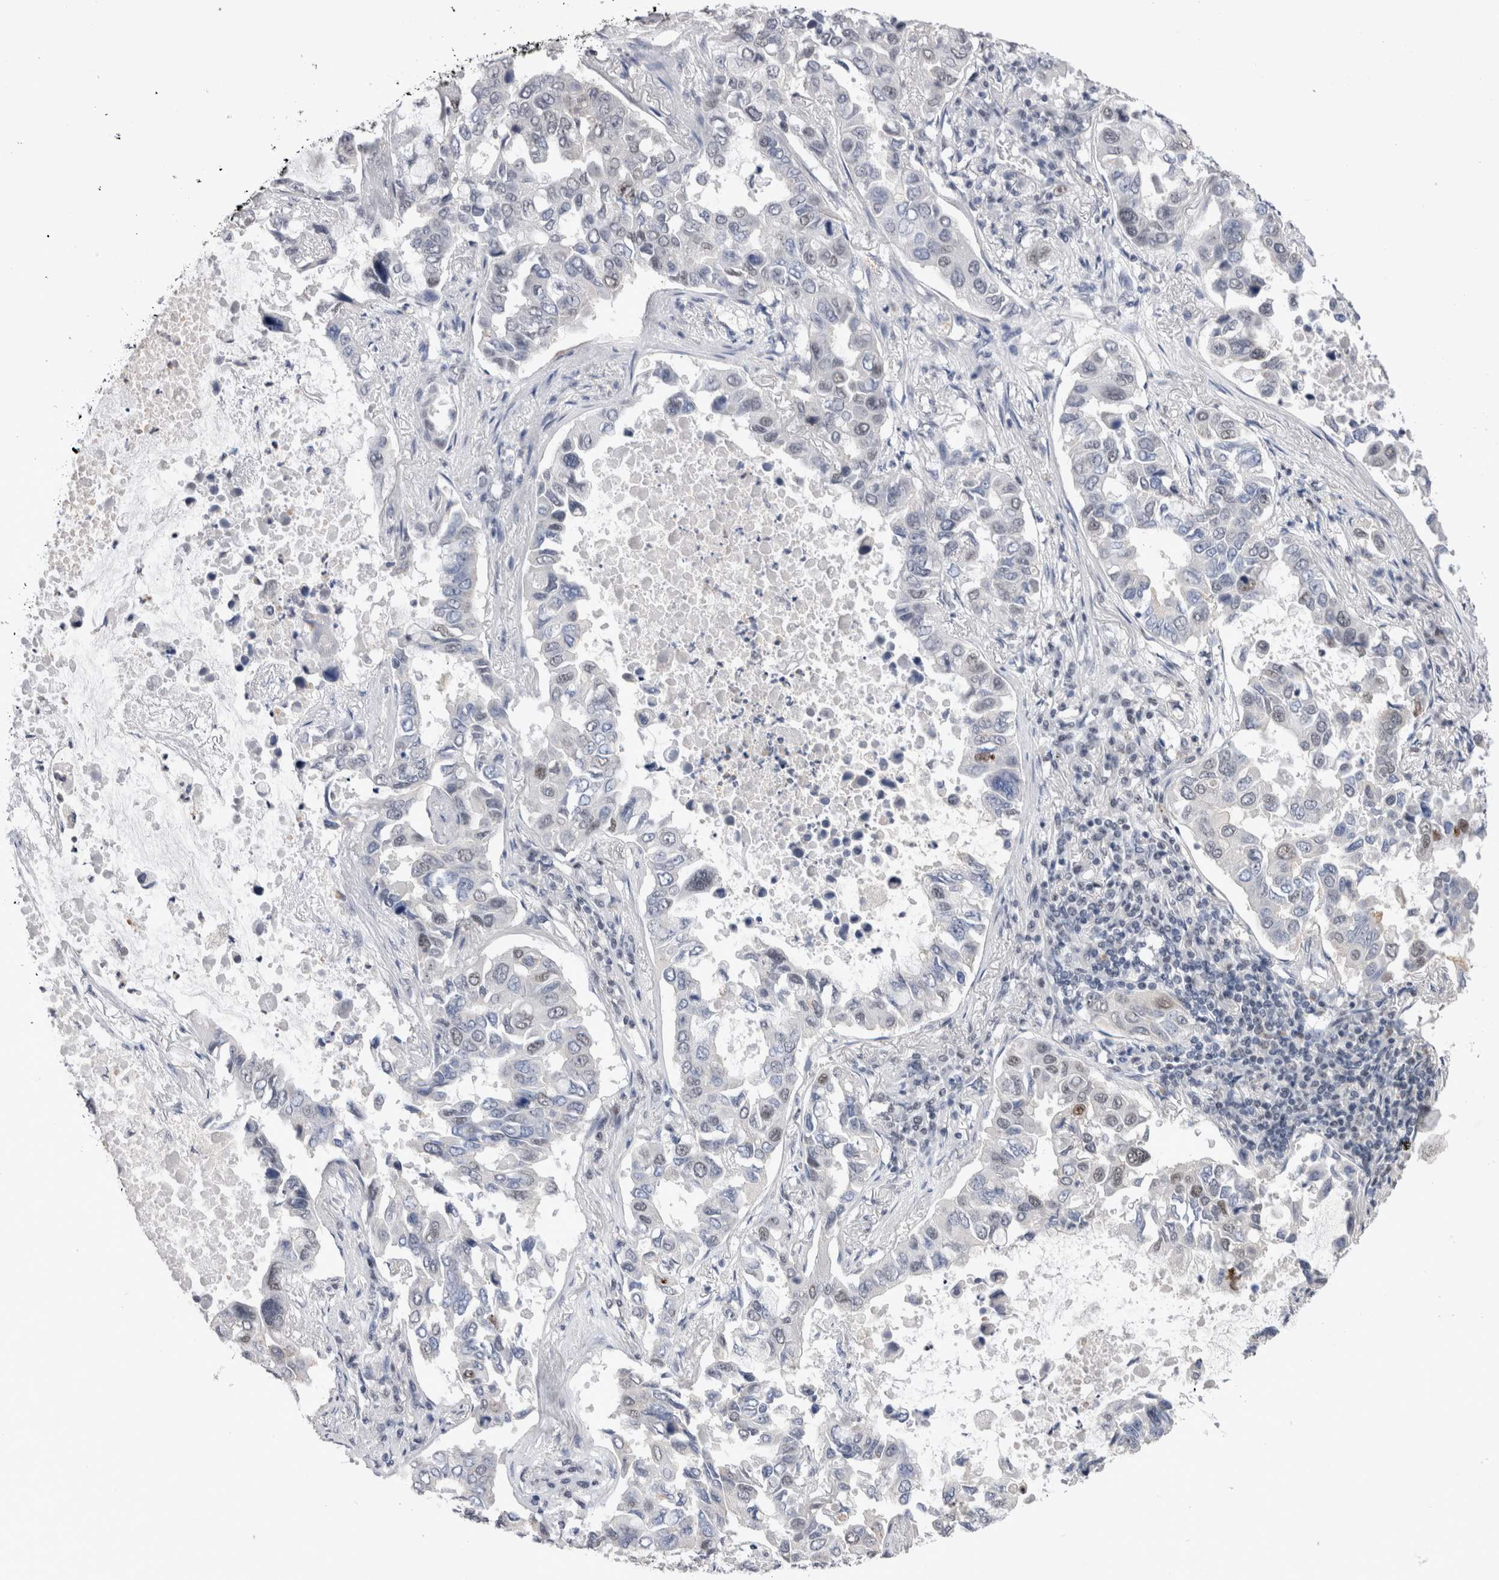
{"staining": {"intensity": "negative", "quantity": "none", "location": "none"}, "tissue": "lung cancer", "cell_type": "Tumor cells", "image_type": "cancer", "snomed": [{"axis": "morphology", "description": "Adenocarcinoma, NOS"}, {"axis": "topography", "description": "Lung"}], "caption": "DAB (3,3'-diaminobenzidine) immunohistochemical staining of human adenocarcinoma (lung) shows no significant staining in tumor cells.", "gene": "RBM6", "patient": {"sex": "male", "age": 64}}